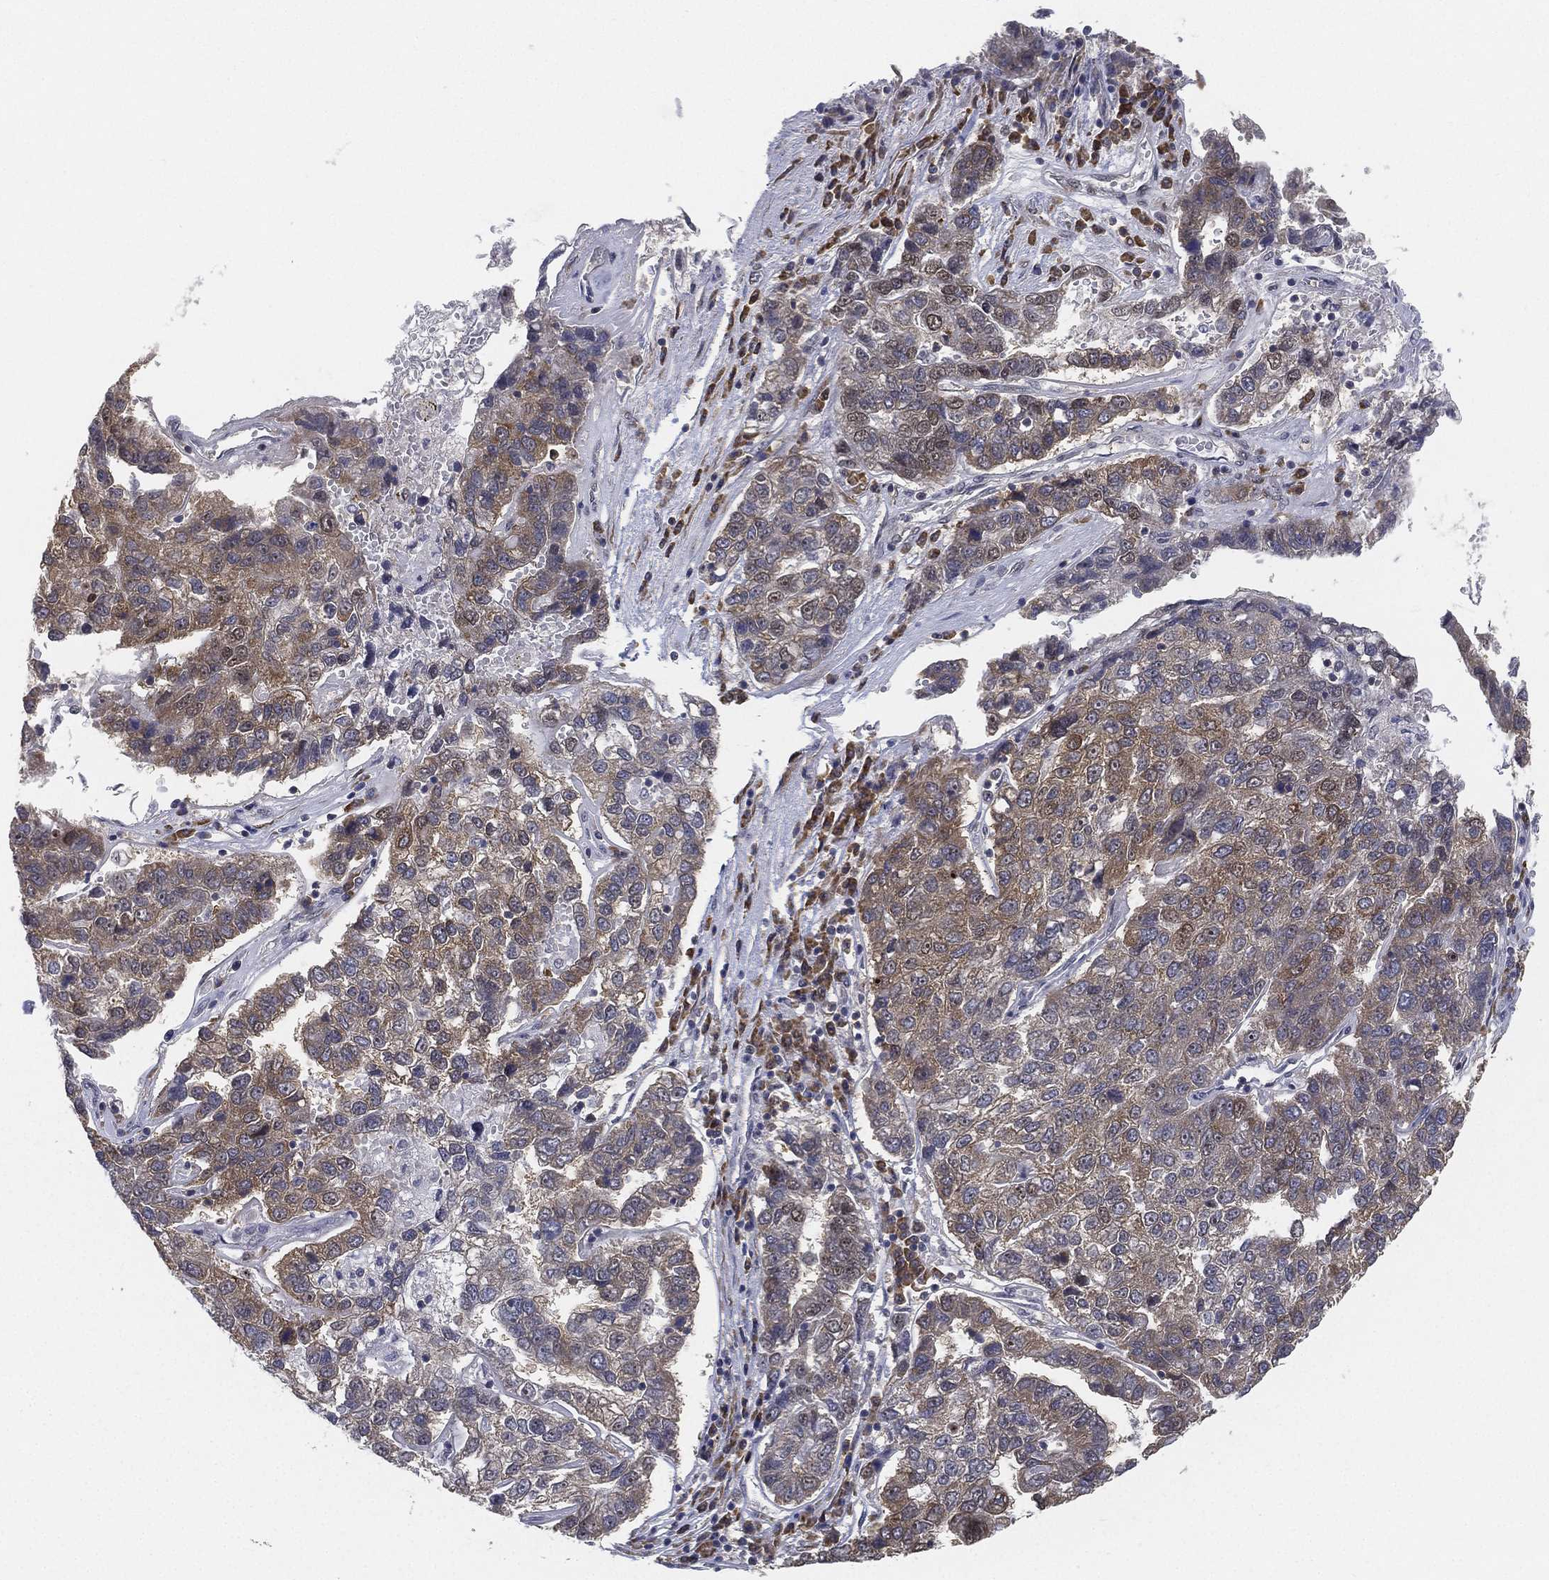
{"staining": {"intensity": "moderate", "quantity": ">75%", "location": "cytoplasmic/membranous"}, "tissue": "pancreatic cancer", "cell_type": "Tumor cells", "image_type": "cancer", "snomed": [{"axis": "morphology", "description": "Adenocarcinoma, NOS"}, {"axis": "topography", "description": "Pancreas"}], "caption": "A brown stain labels moderate cytoplasmic/membranous positivity of a protein in human pancreatic cancer tumor cells.", "gene": "PPP1R16B", "patient": {"sex": "female", "age": 61}}